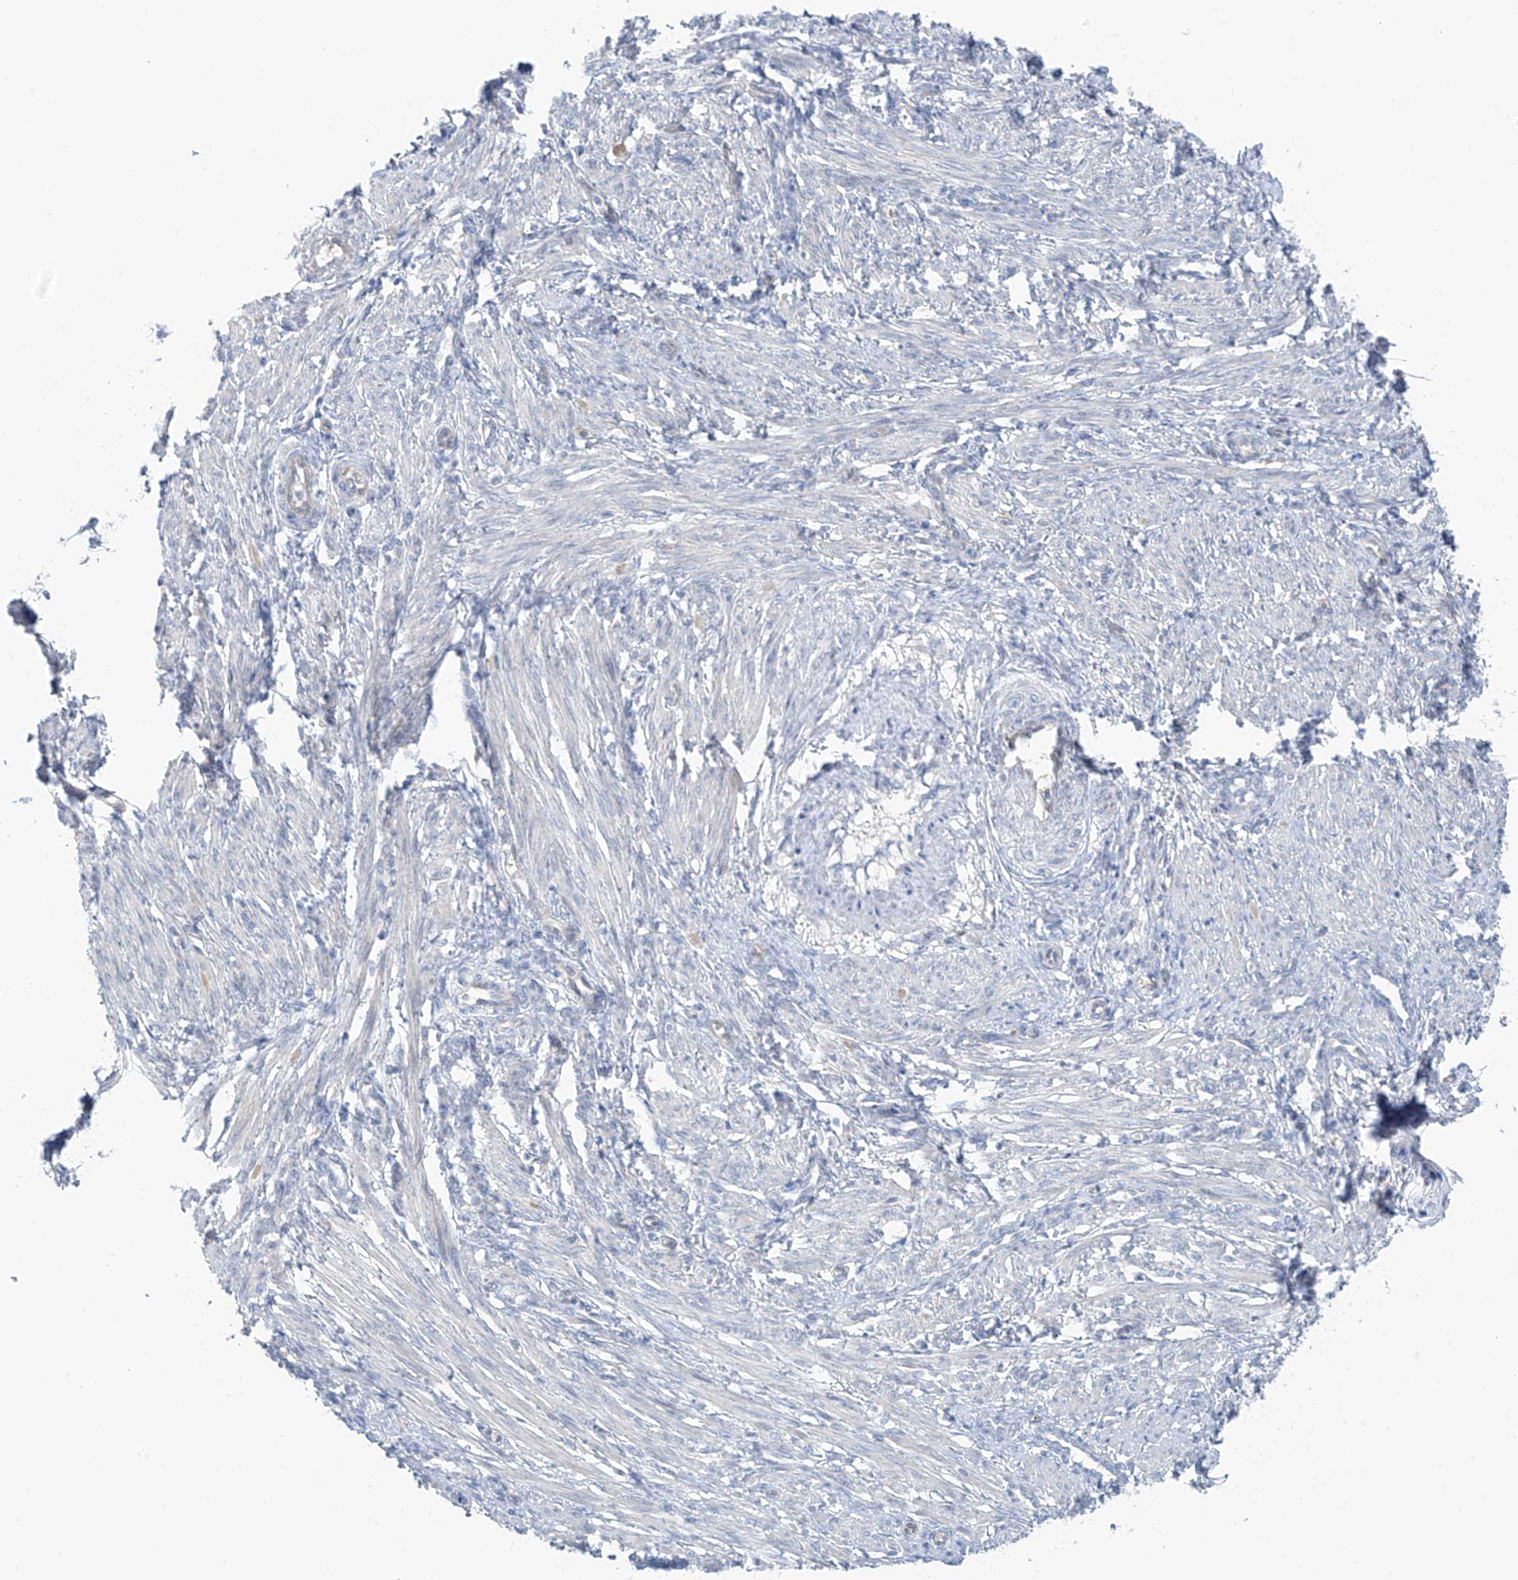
{"staining": {"intensity": "negative", "quantity": "none", "location": "none"}, "tissue": "smooth muscle", "cell_type": "Smooth muscle cells", "image_type": "normal", "snomed": [{"axis": "morphology", "description": "Normal tissue, NOS"}, {"axis": "topography", "description": "Endometrium"}], "caption": "The micrograph shows no significant positivity in smooth muscle cells of smooth muscle. The staining was performed using DAB (3,3'-diaminobenzidine) to visualize the protein expression in brown, while the nuclei were stained in blue with hematoxylin (Magnification: 20x).", "gene": "ZNF793", "patient": {"sex": "female", "age": 33}}